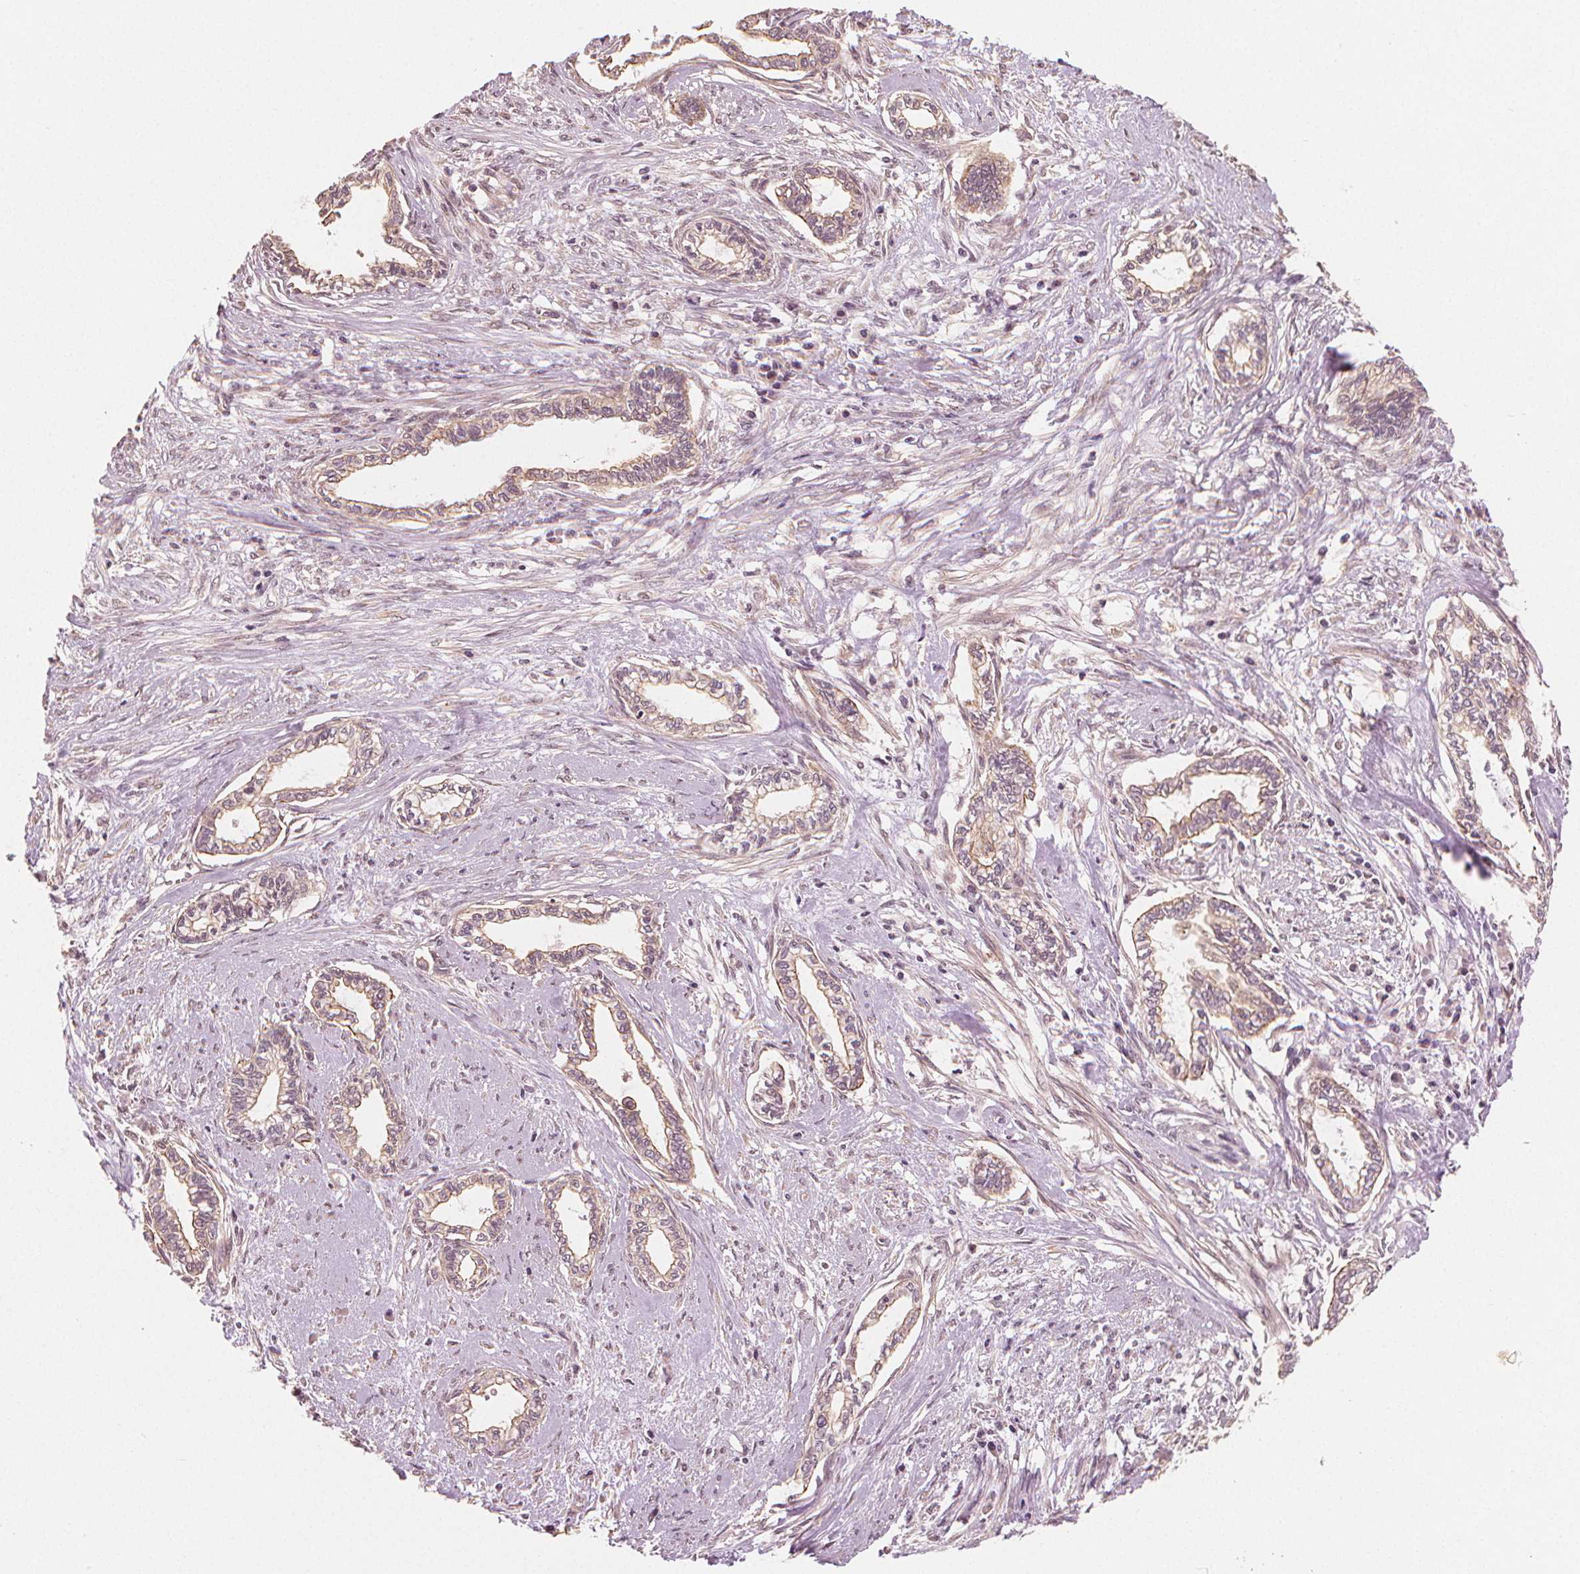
{"staining": {"intensity": "moderate", "quantity": "<25%", "location": "cytoplasmic/membranous"}, "tissue": "cervical cancer", "cell_type": "Tumor cells", "image_type": "cancer", "snomed": [{"axis": "morphology", "description": "Adenocarcinoma, NOS"}, {"axis": "topography", "description": "Cervix"}], "caption": "Human adenocarcinoma (cervical) stained for a protein (brown) exhibits moderate cytoplasmic/membranous positive positivity in about <25% of tumor cells.", "gene": "CLBA1", "patient": {"sex": "female", "age": 62}}